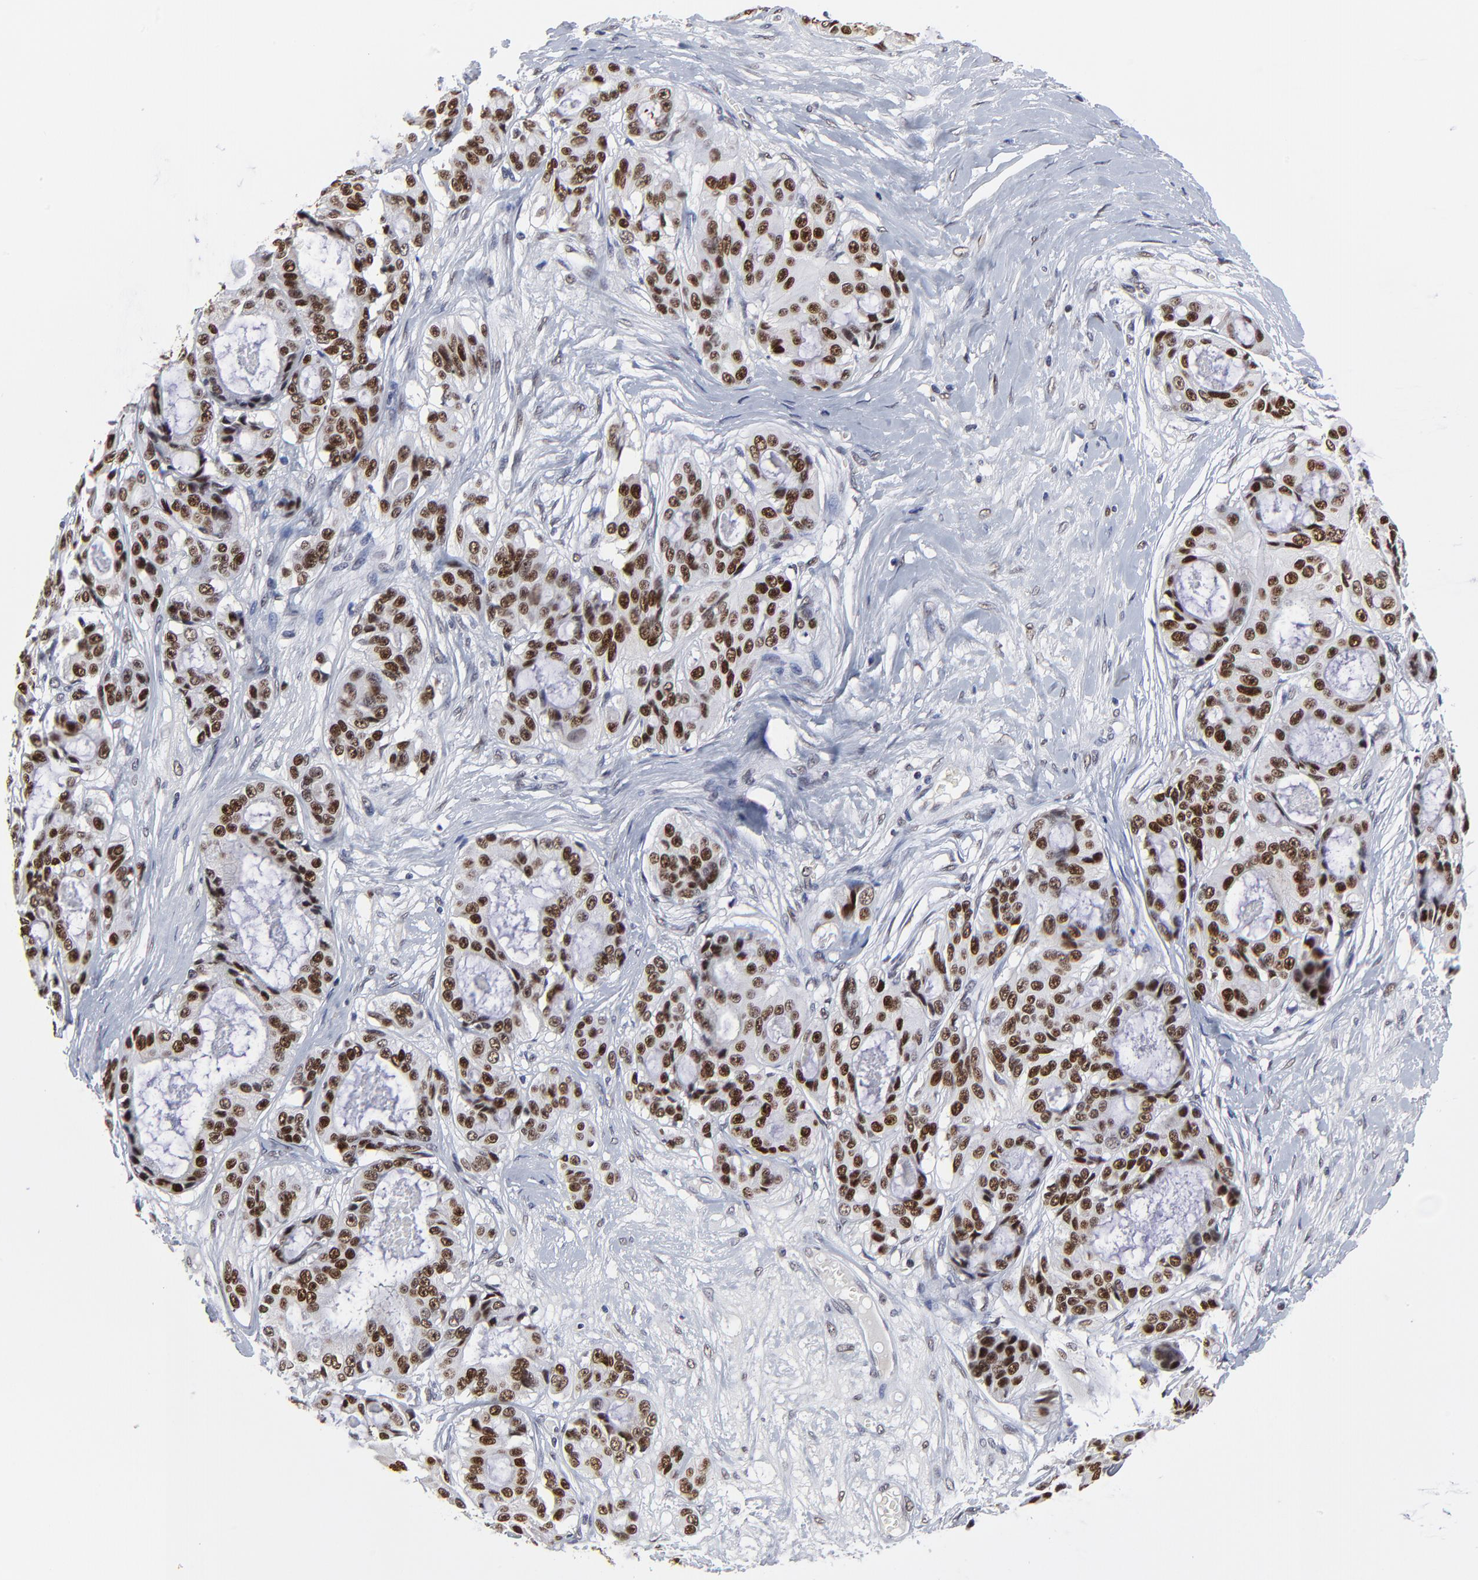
{"staining": {"intensity": "strong", "quantity": ">75%", "location": "nuclear"}, "tissue": "ovarian cancer", "cell_type": "Tumor cells", "image_type": "cancer", "snomed": [{"axis": "morphology", "description": "Carcinoma, endometroid"}, {"axis": "topography", "description": "Ovary"}], "caption": "Human ovarian endometroid carcinoma stained with a protein marker displays strong staining in tumor cells.", "gene": "OGFOD1", "patient": {"sex": "female", "age": 61}}